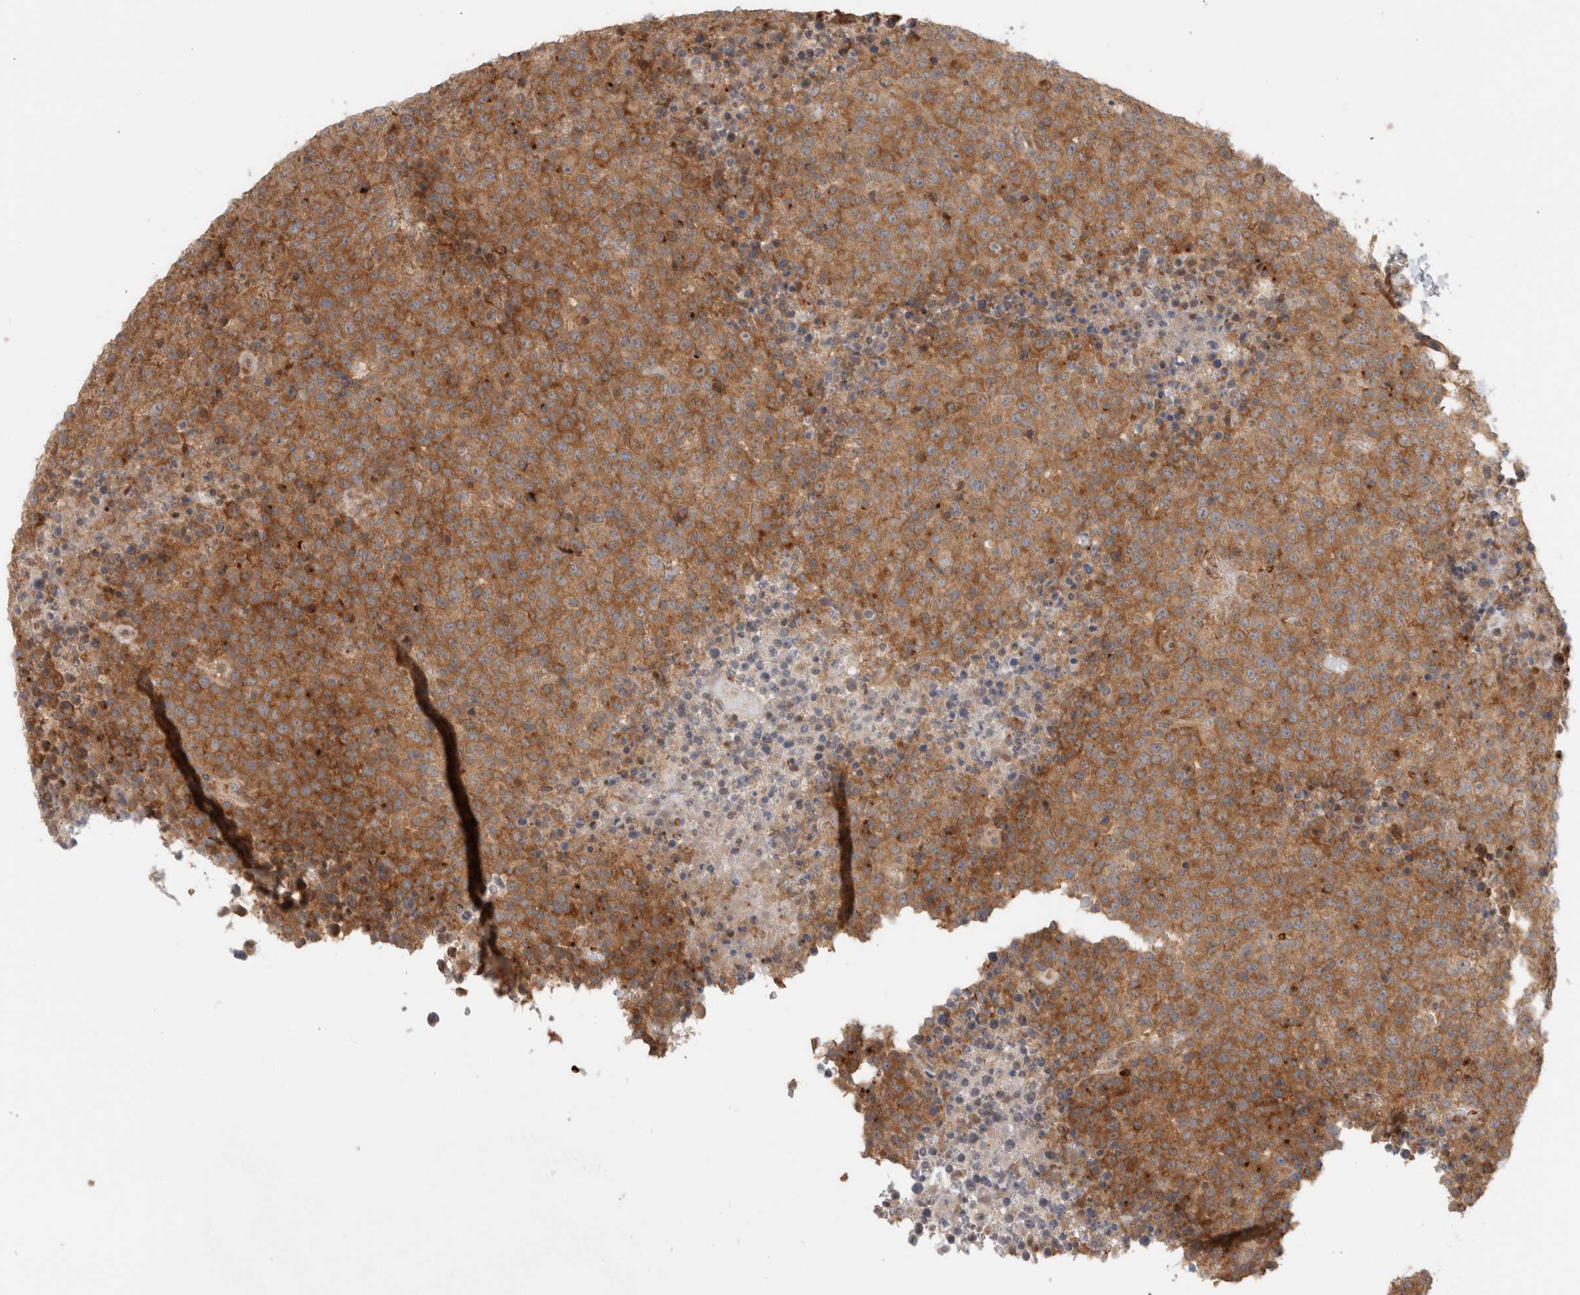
{"staining": {"intensity": "moderate", "quantity": ">75%", "location": "cytoplasmic/membranous"}, "tissue": "lymphoma", "cell_type": "Tumor cells", "image_type": "cancer", "snomed": [{"axis": "morphology", "description": "Malignant lymphoma, non-Hodgkin's type, High grade"}, {"axis": "topography", "description": "Lymph node"}], "caption": "The image reveals staining of high-grade malignant lymphoma, non-Hodgkin's type, revealing moderate cytoplasmic/membranous protein positivity (brown color) within tumor cells.", "gene": "OTUD6B", "patient": {"sex": "male", "age": 13}}